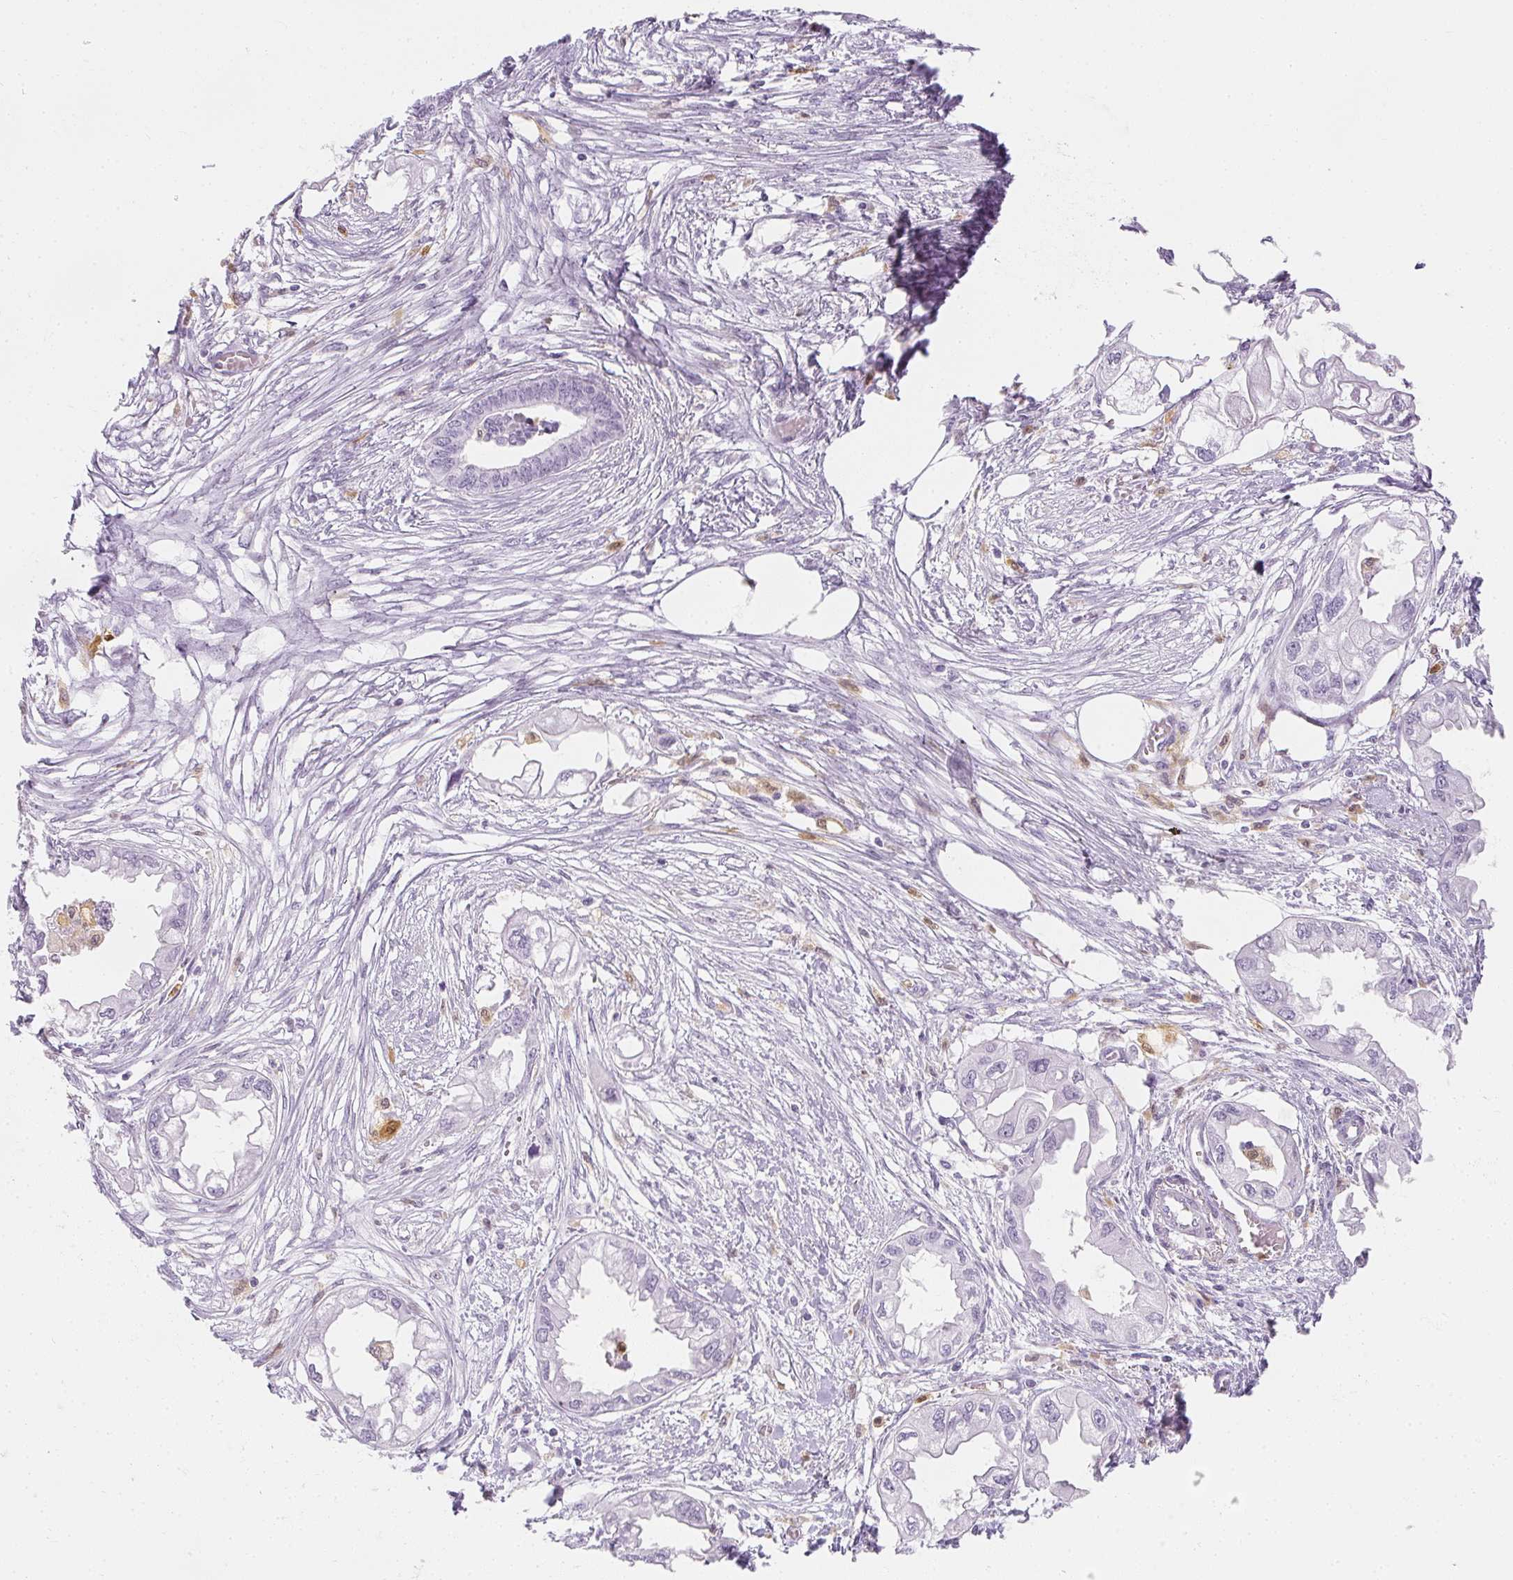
{"staining": {"intensity": "negative", "quantity": "none", "location": "none"}, "tissue": "endometrial cancer", "cell_type": "Tumor cells", "image_type": "cancer", "snomed": [{"axis": "morphology", "description": "Adenocarcinoma, NOS"}, {"axis": "morphology", "description": "Adenocarcinoma, metastatic, NOS"}, {"axis": "topography", "description": "Adipose tissue"}, {"axis": "topography", "description": "Endometrium"}], "caption": "The micrograph displays no staining of tumor cells in endometrial cancer (metastatic adenocarcinoma).", "gene": "HK3", "patient": {"sex": "female", "age": 67}}